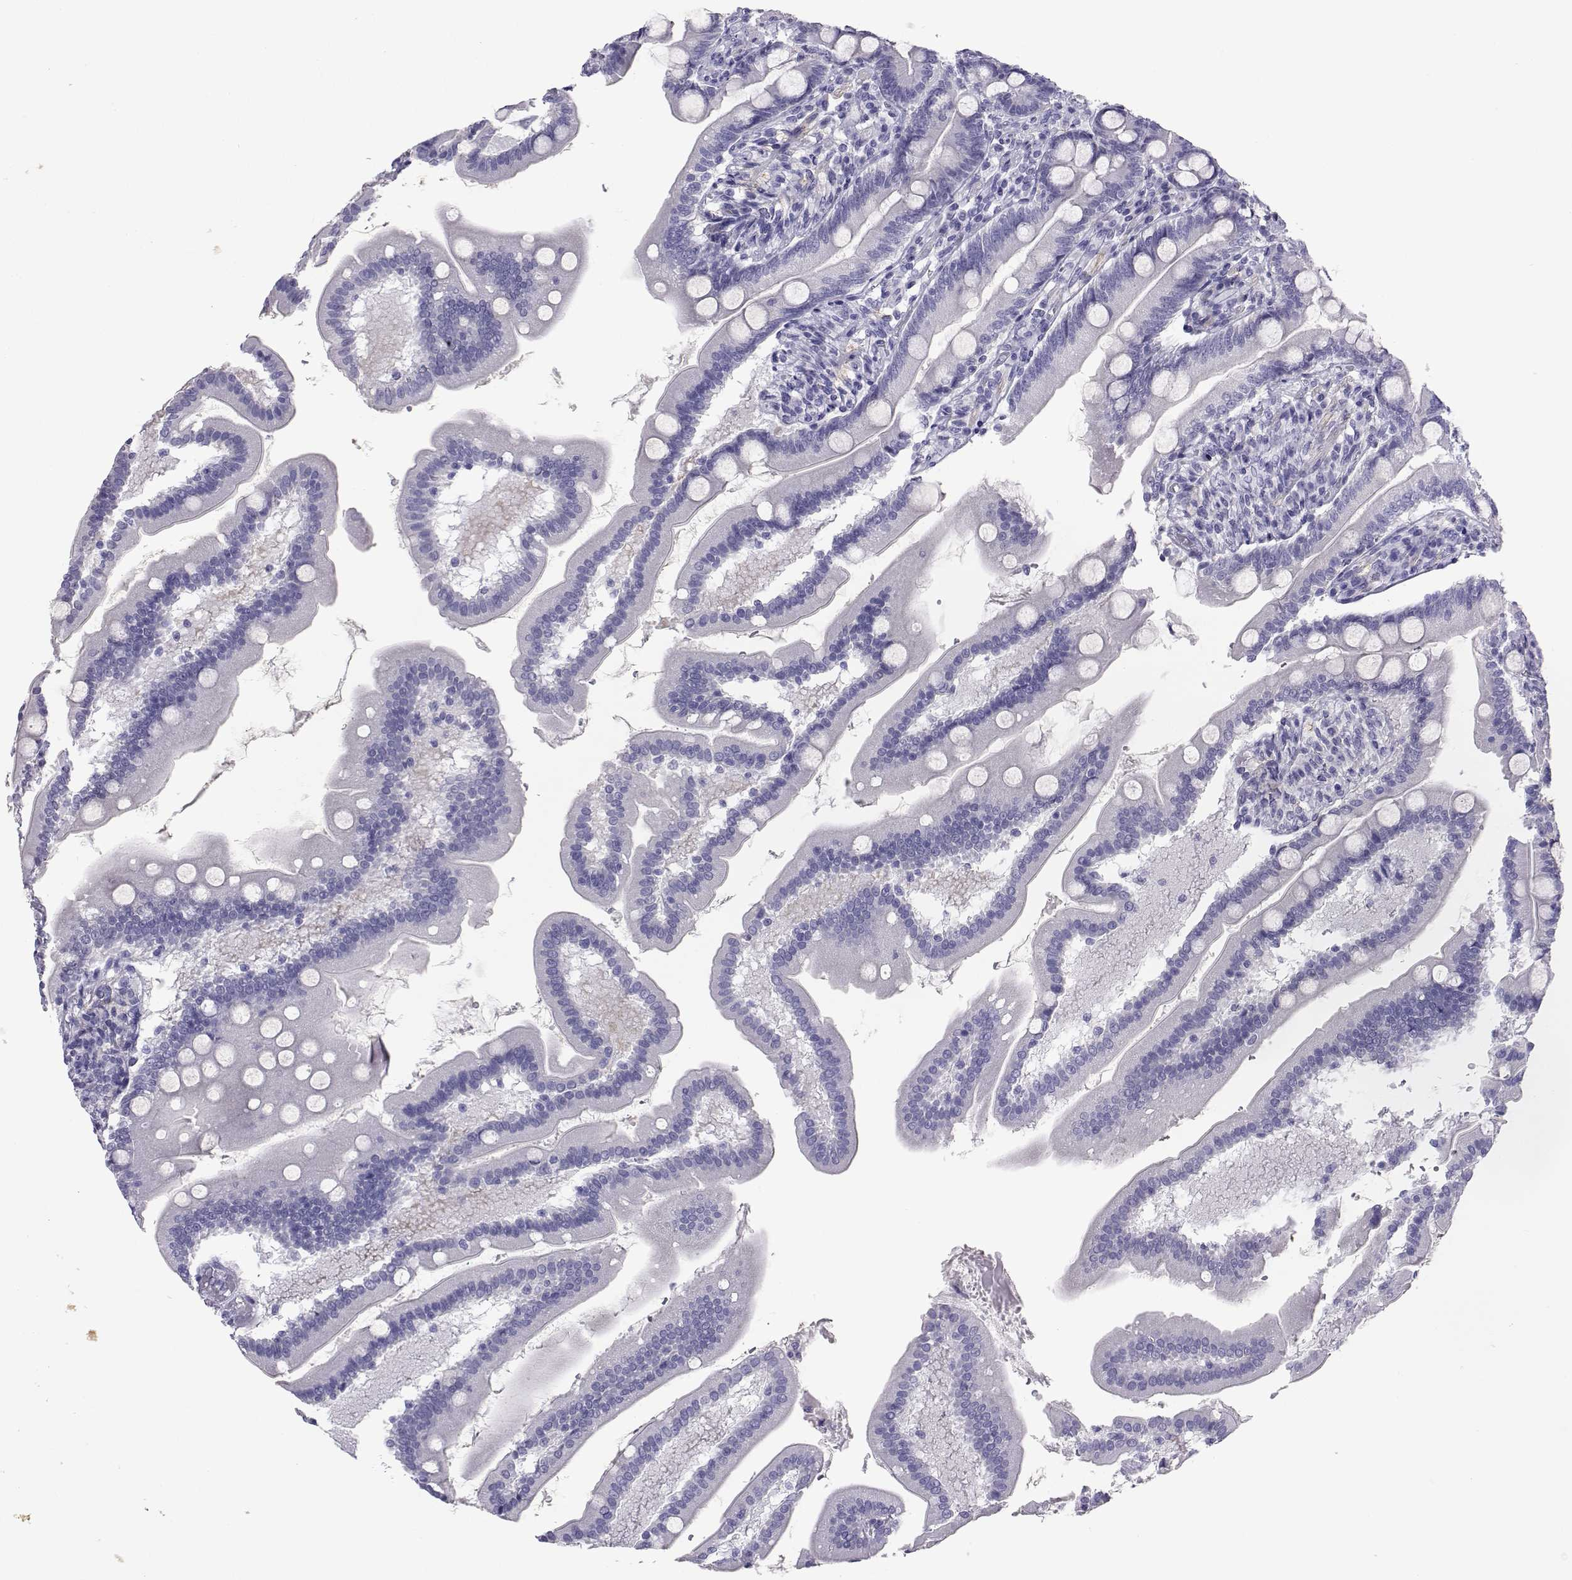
{"staining": {"intensity": "negative", "quantity": "none", "location": "none"}, "tissue": "duodenum", "cell_type": "Glandular cells", "image_type": "normal", "snomed": [{"axis": "morphology", "description": "Normal tissue, NOS"}, {"axis": "topography", "description": "Duodenum"}], "caption": "IHC image of unremarkable duodenum: human duodenum stained with DAB demonstrates no significant protein staining in glandular cells.", "gene": "PLIN4", "patient": {"sex": "female", "age": 67}}